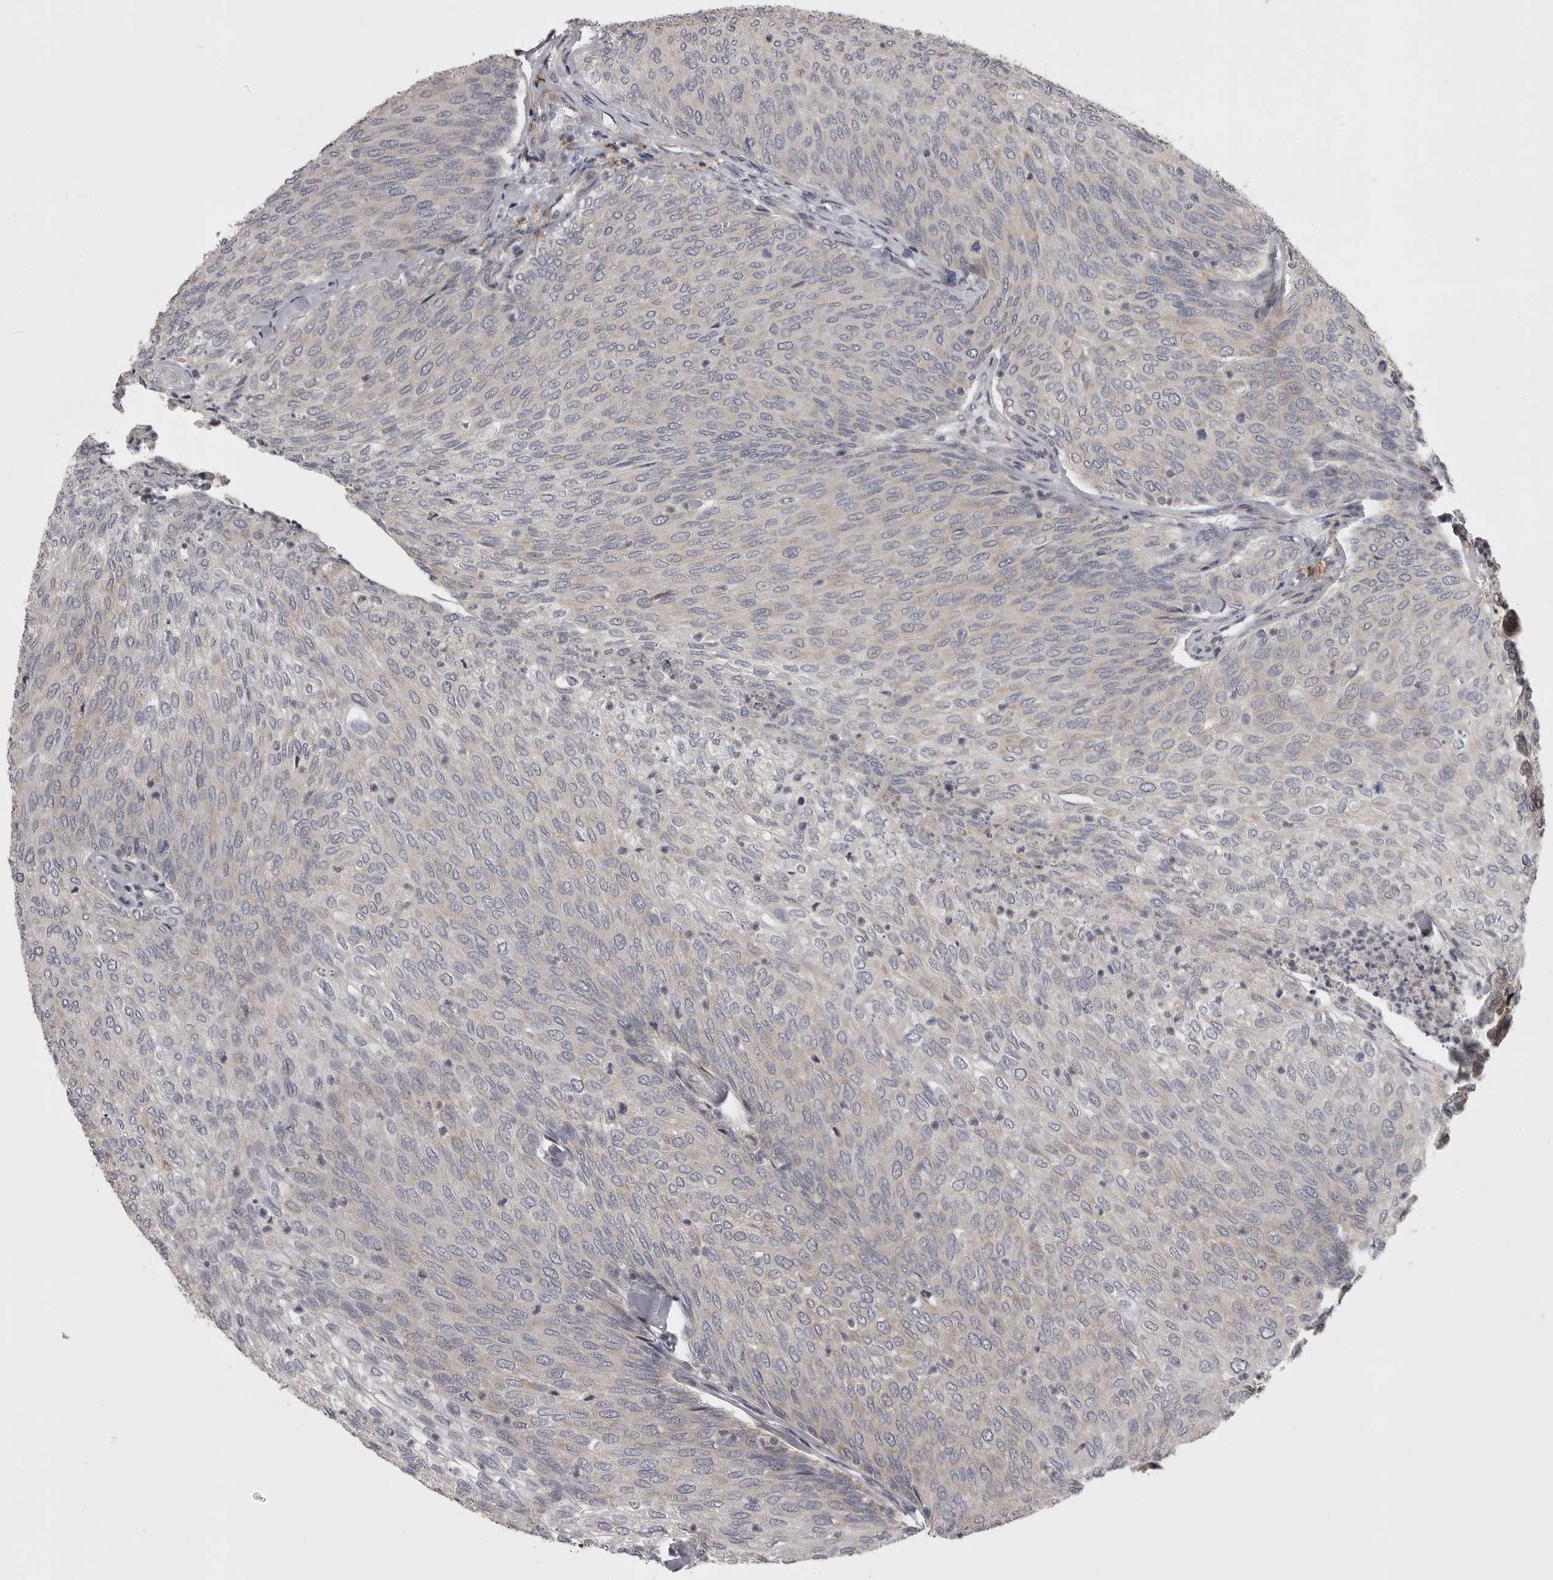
{"staining": {"intensity": "negative", "quantity": "none", "location": "none"}, "tissue": "urothelial cancer", "cell_type": "Tumor cells", "image_type": "cancer", "snomed": [{"axis": "morphology", "description": "Urothelial carcinoma, Low grade"}, {"axis": "topography", "description": "Urinary bladder"}], "caption": "Low-grade urothelial carcinoma was stained to show a protein in brown. There is no significant staining in tumor cells.", "gene": "ZNRF1", "patient": {"sex": "female", "age": 79}}